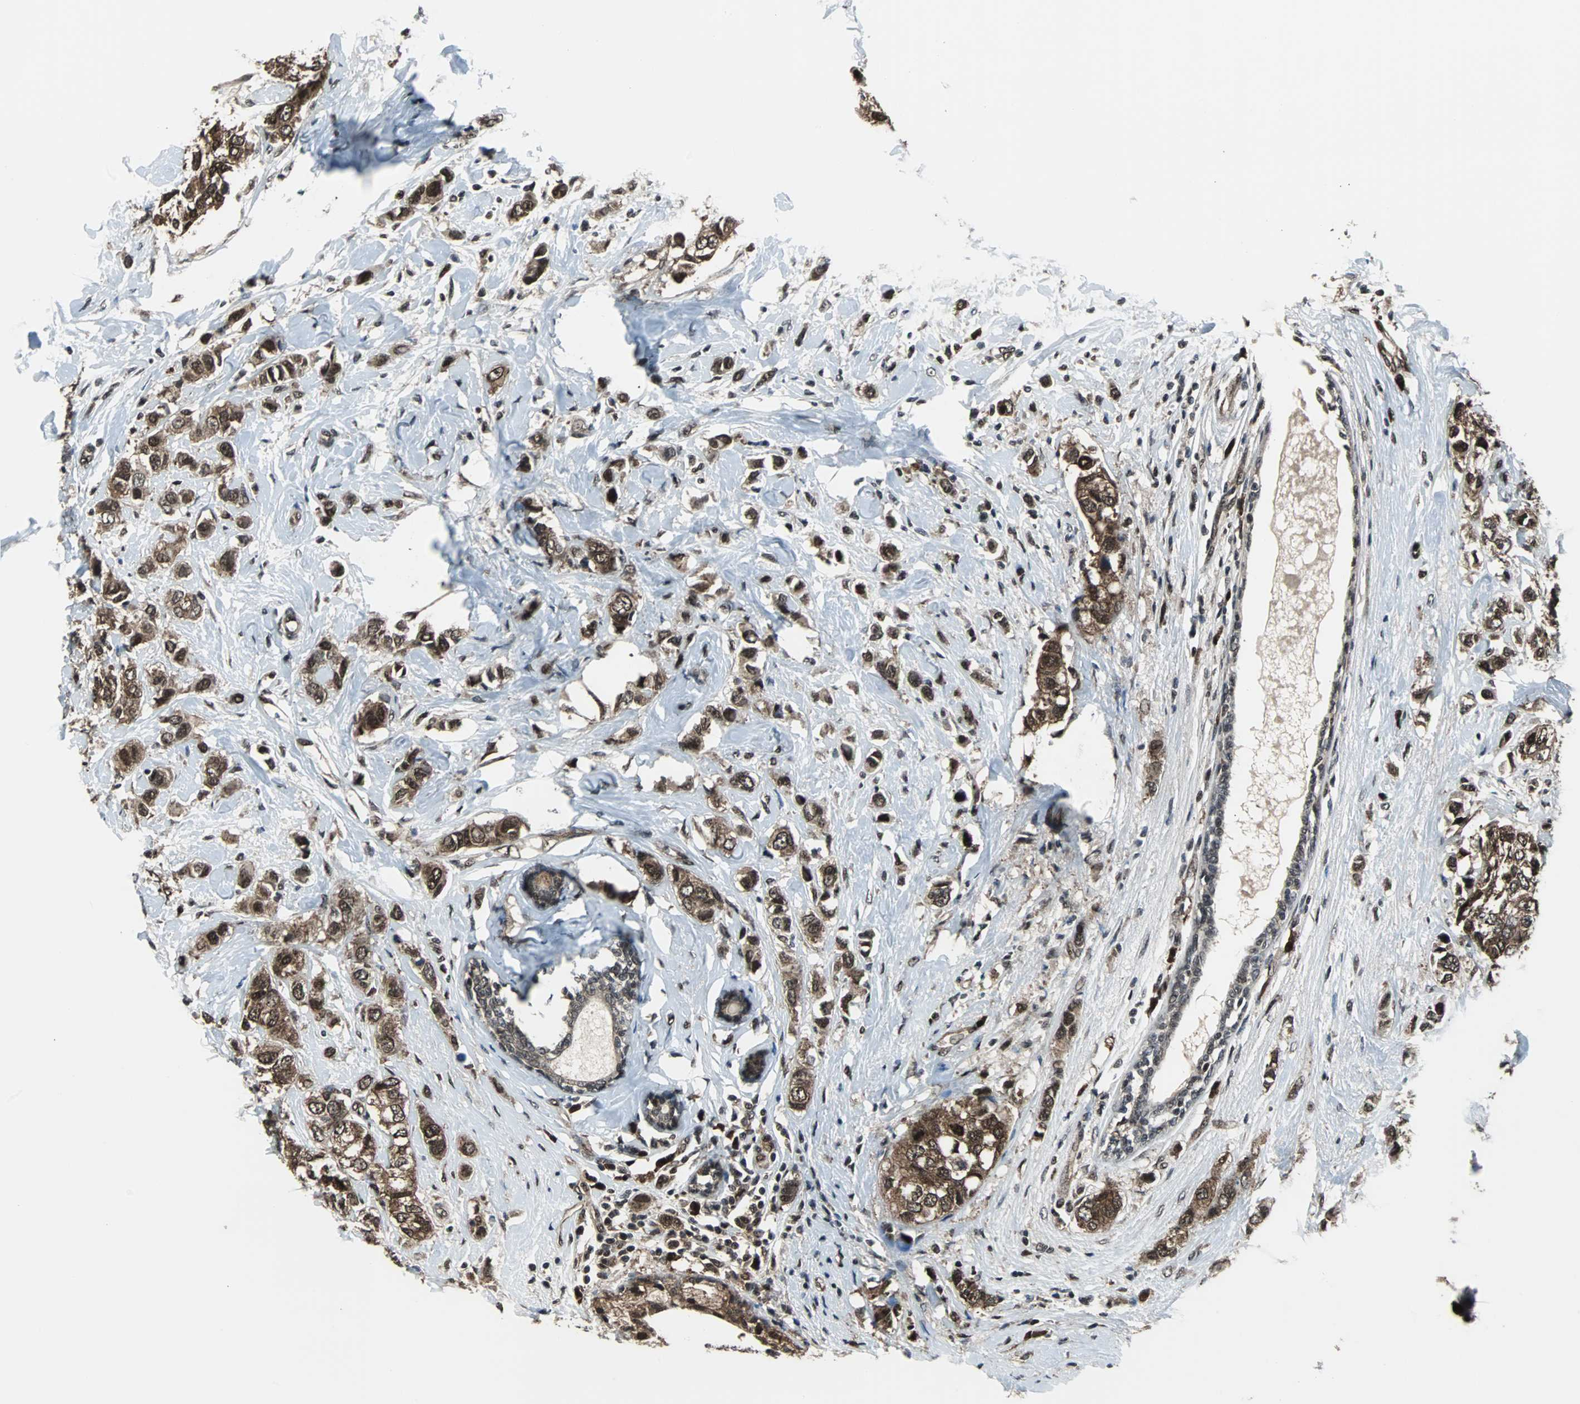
{"staining": {"intensity": "strong", "quantity": ">75%", "location": "cytoplasmic/membranous,nuclear"}, "tissue": "breast cancer", "cell_type": "Tumor cells", "image_type": "cancer", "snomed": [{"axis": "morphology", "description": "Duct carcinoma"}, {"axis": "topography", "description": "Breast"}], "caption": "Protein expression analysis of human invasive ductal carcinoma (breast) reveals strong cytoplasmic/membranous and nuclear staining in about >75% of tumor cells.", "gene": "VCP", "patient": {"sex": "female", "age": 50}}